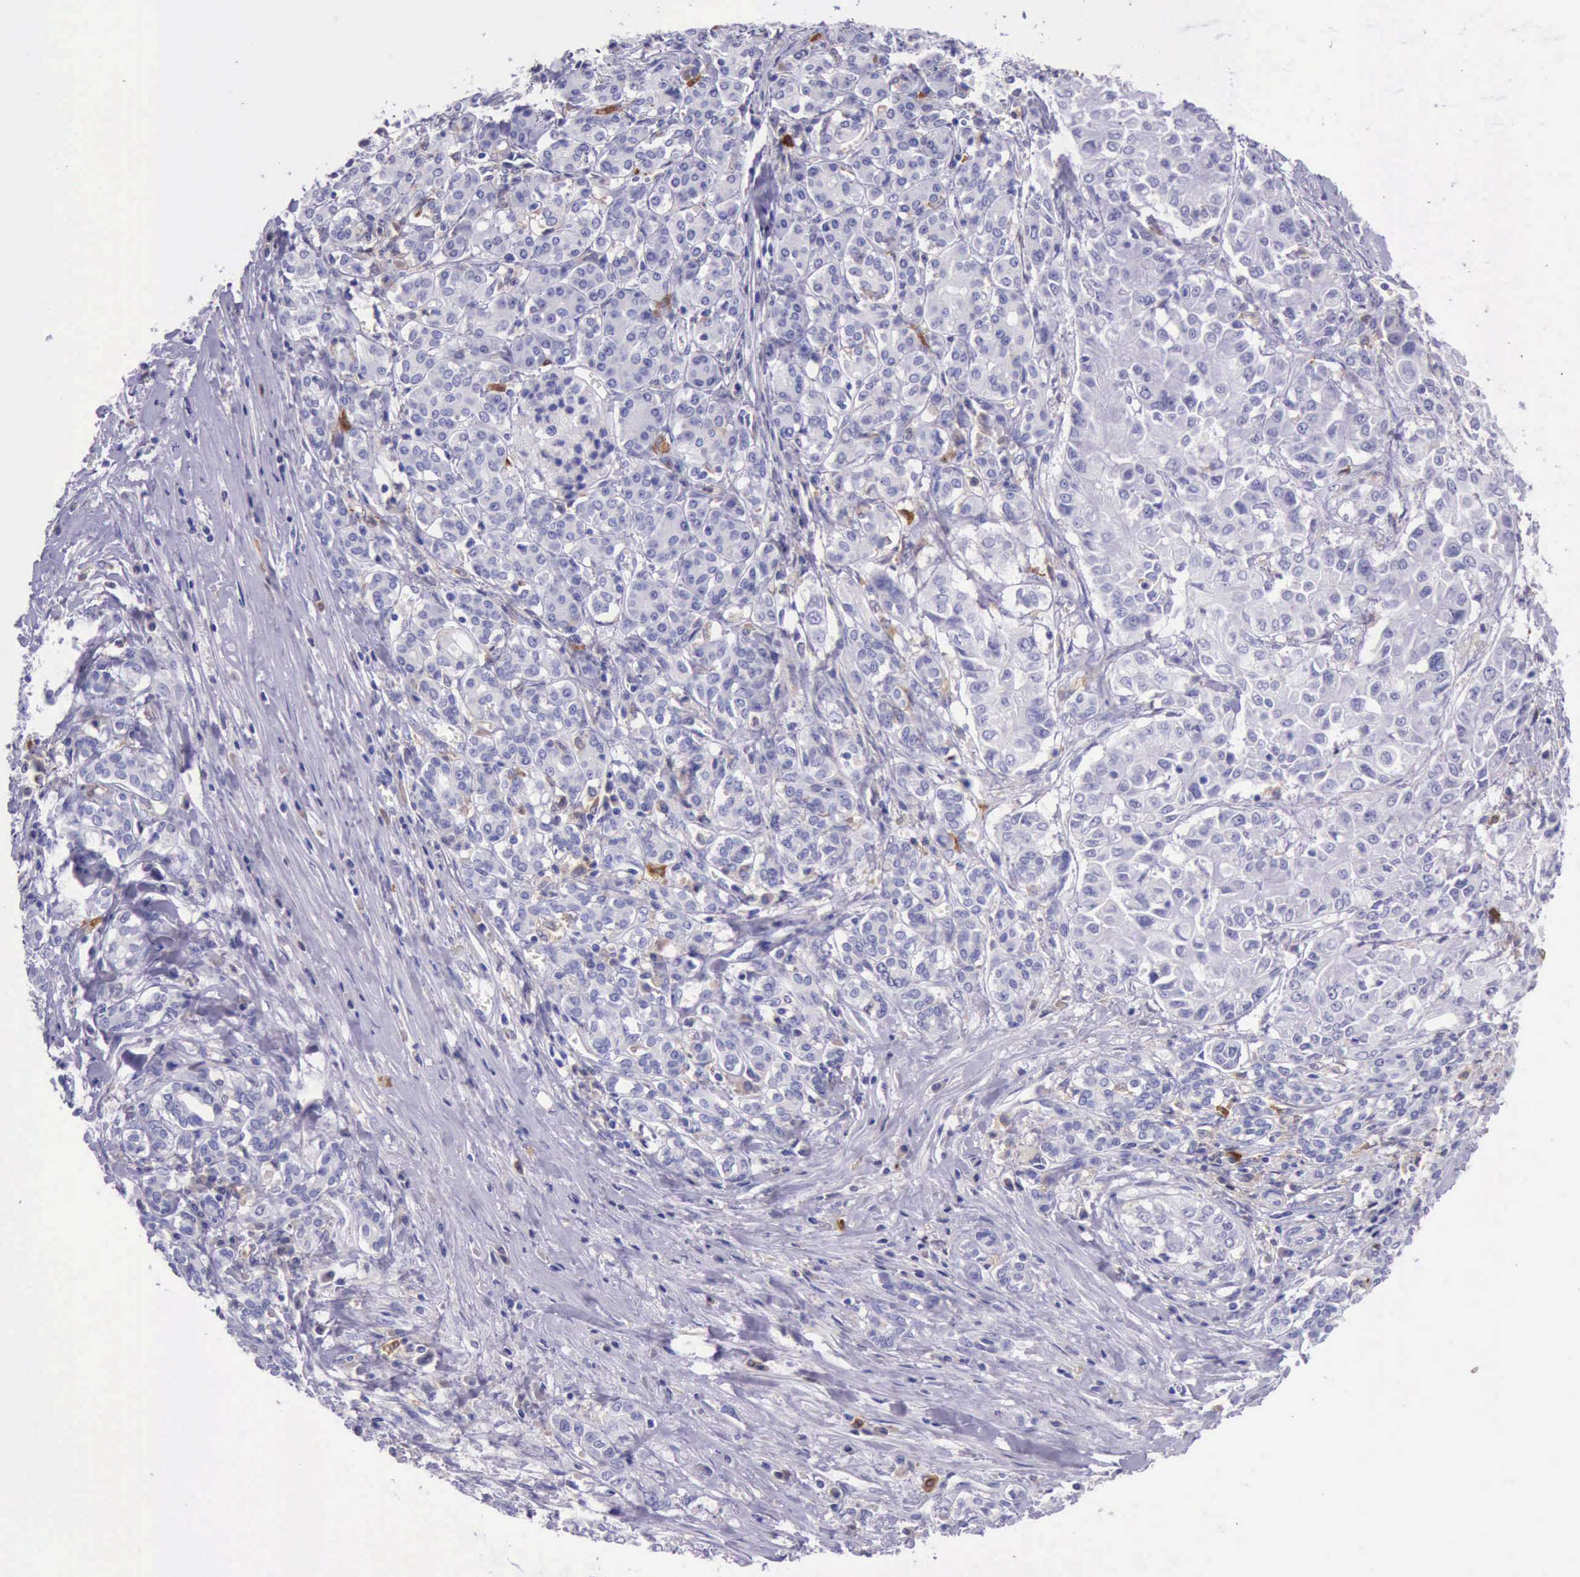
{"staining": {"intensity": "negative", "quantity": "none", "location": "none"}, "tissue": "pancreatic cancer", "cell_type": "Tumor cells", "image_type": "cancer", "snomed": [{"axis": "morphology", "description": "Adenocarcinoma, NOS"}, {"axis": "topography", "description": "Pancreas"}], "caption": "Protein analysis of adenocarcinoma (pancreatic) exhibits no significant staining in tumor cells.", "gene": "BTK", "patient": {"sex": "female", "age": 52}}